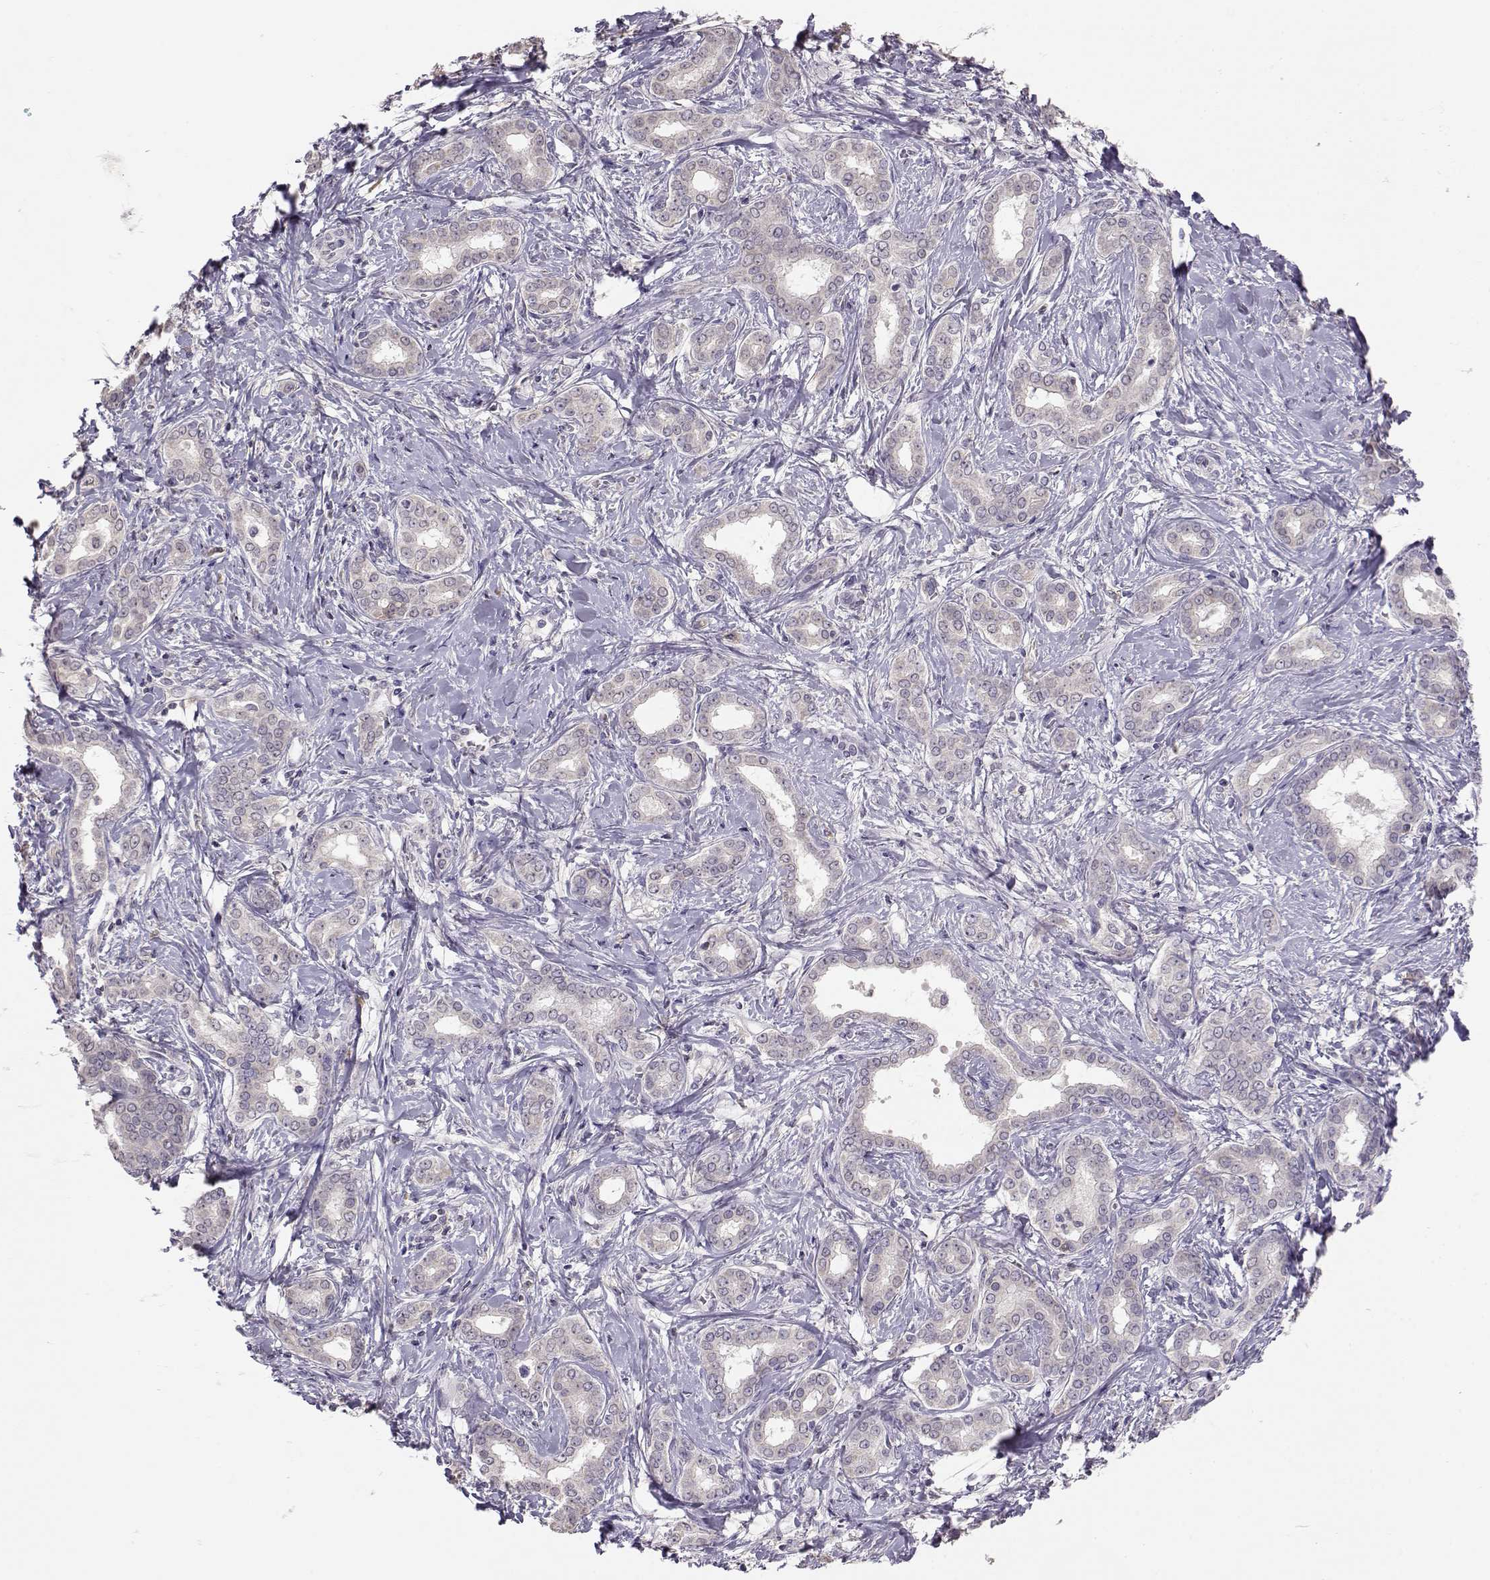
{"staining": {"intensity": "negative", "quantity": "none", "location": "none"}, "tissue": "liver cancer", "cell_type": "Tumor cells", "image_type": "cancer", "snomed": [{"axis": "morphology", "description": "Cholangiocarcinoma"}, {"axis": "topography", "description": "Liver"}], "caption": "Tumor cells are negative for protein expression in human liver cholangiocarcinoma.", "gene": "TACR1", "patient": {"sex": "female", "age": 47}}